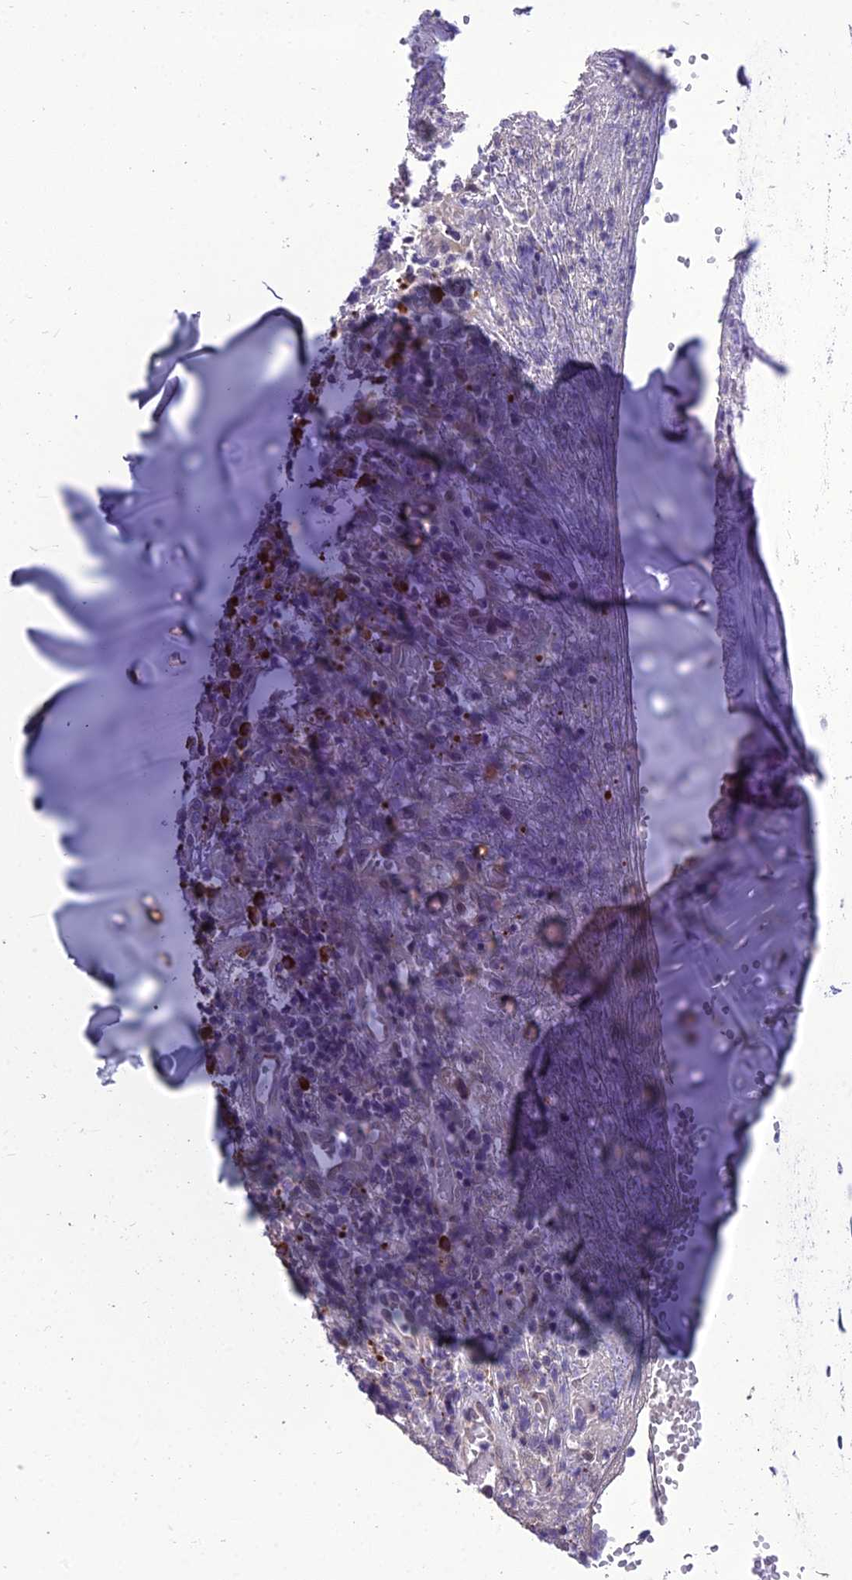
{"staining": {"intensity": "negative", "quantity": "none", "location": "none"}, "tissue": "adipose tissue", "cell_type": "Adipocytes", "image_type": "normal", "snomed": [{"axis": "morphology", "description": "Normal tissue, NOS"}, {"axis": "morphology", "description": "Basal cell carcinoma"}, {"axis": "topography", "description": "Cartilage tissue"}, {"axis": "topography", "description": "Nasopharynx"}, {"axis": "topography", "description": "Oral tissue"}], "caption": "This is an immunohistochemistry histopathology image of unremarkable adipose tissue. There is no expression in adipocytes.", "gene": "NEURL2", "patient": {"sex": "female", "age": 77}}